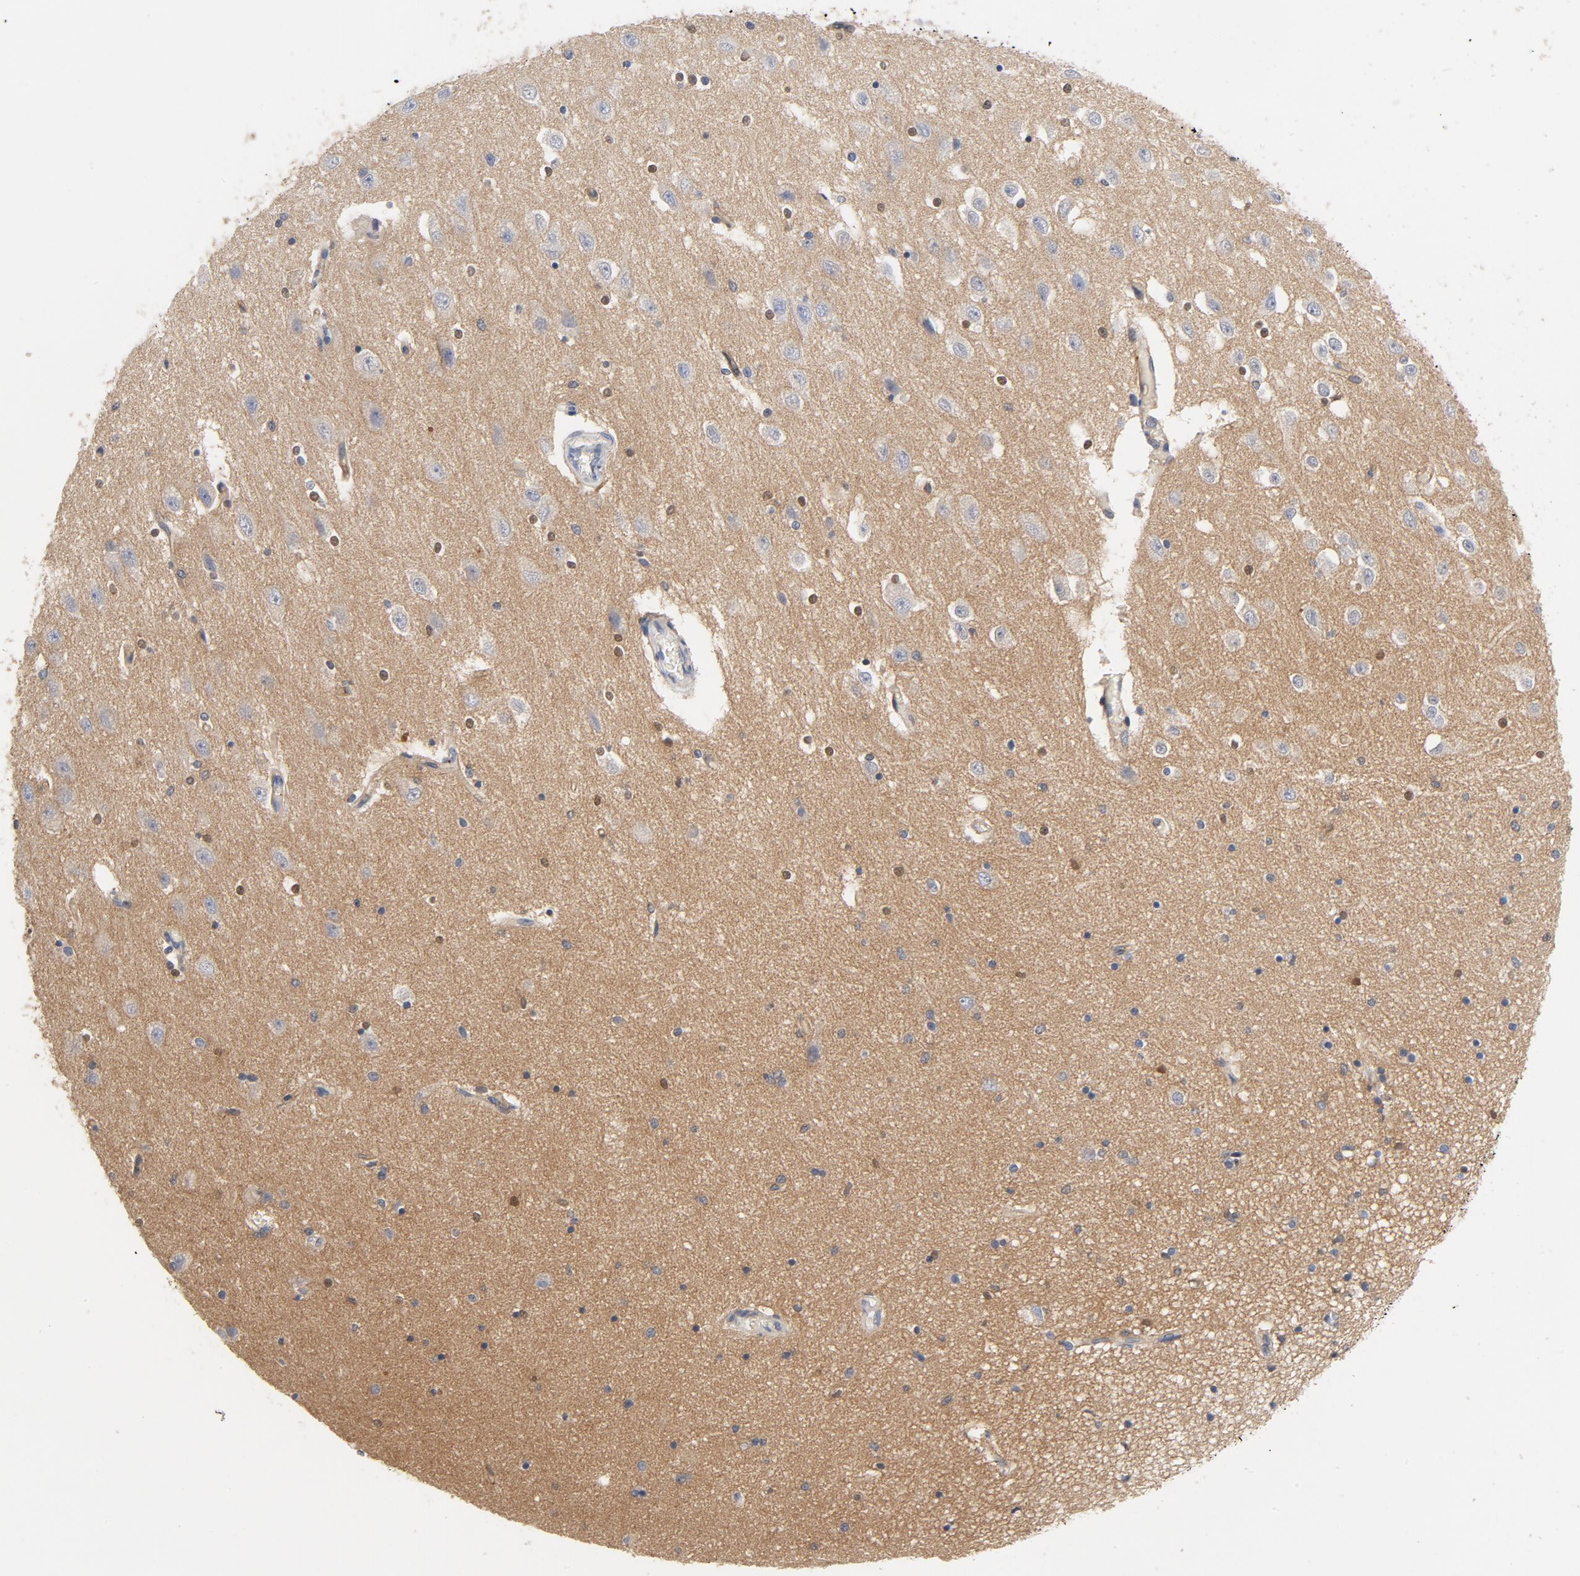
{"staining": {"intensity": "moderate", "quantity": "<25%", "location": "nuclear"}, "tissue": "hippocampus", "cell_type": "Glial cells", "image_type": "normal", "snomed": [{"axis": "morphology", "description": "Normal tissue, NOS"}, {"axis": "topography", "description": "Hippocampus"}], "caption": "Glial cells show low levels of moderate nuclear staining in about <25% of cells in normal hippocampus. The protein of interest is shown in brown color, while the nuclei are stained blue.", "gene": "SRC", "patient": {"sex": "female", "age": 54}}